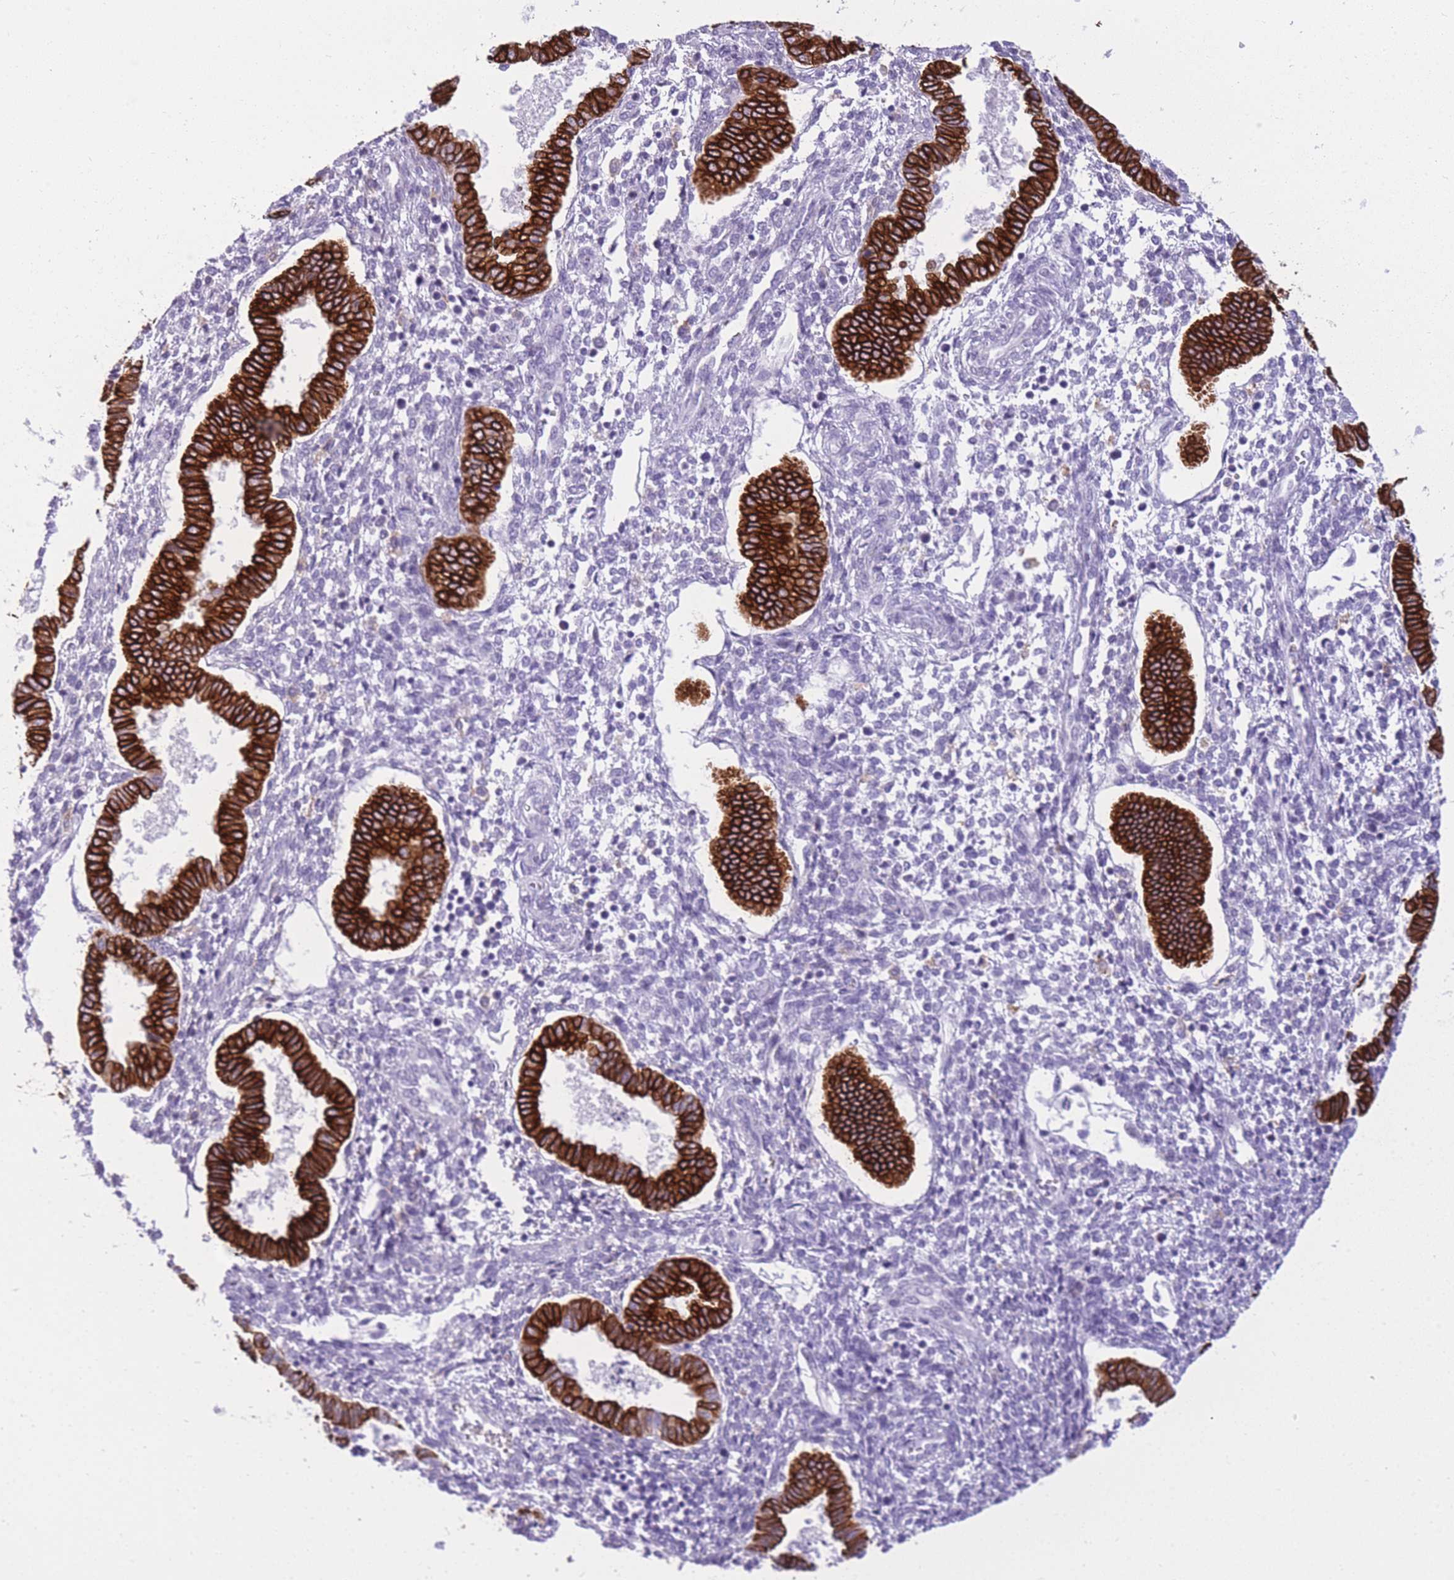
{"staining": {"intensity": "negative", "quantity": "none", "location": "none"}, "tissue": "endometrium", "cell_type": "Cells in endometrial stroma", "image_type": "normal", "snomed": [{"axis": "morphology", "description": "Normal tissue, NOS"}, {"axis": "topography", "description": "Endometrium"}], "caption": "Protein analysis of normal endometrium shows no significant expression in cells in endometrial stroma.", "gene": "RADX", "patient": {"sex": "female", "age": 24}}